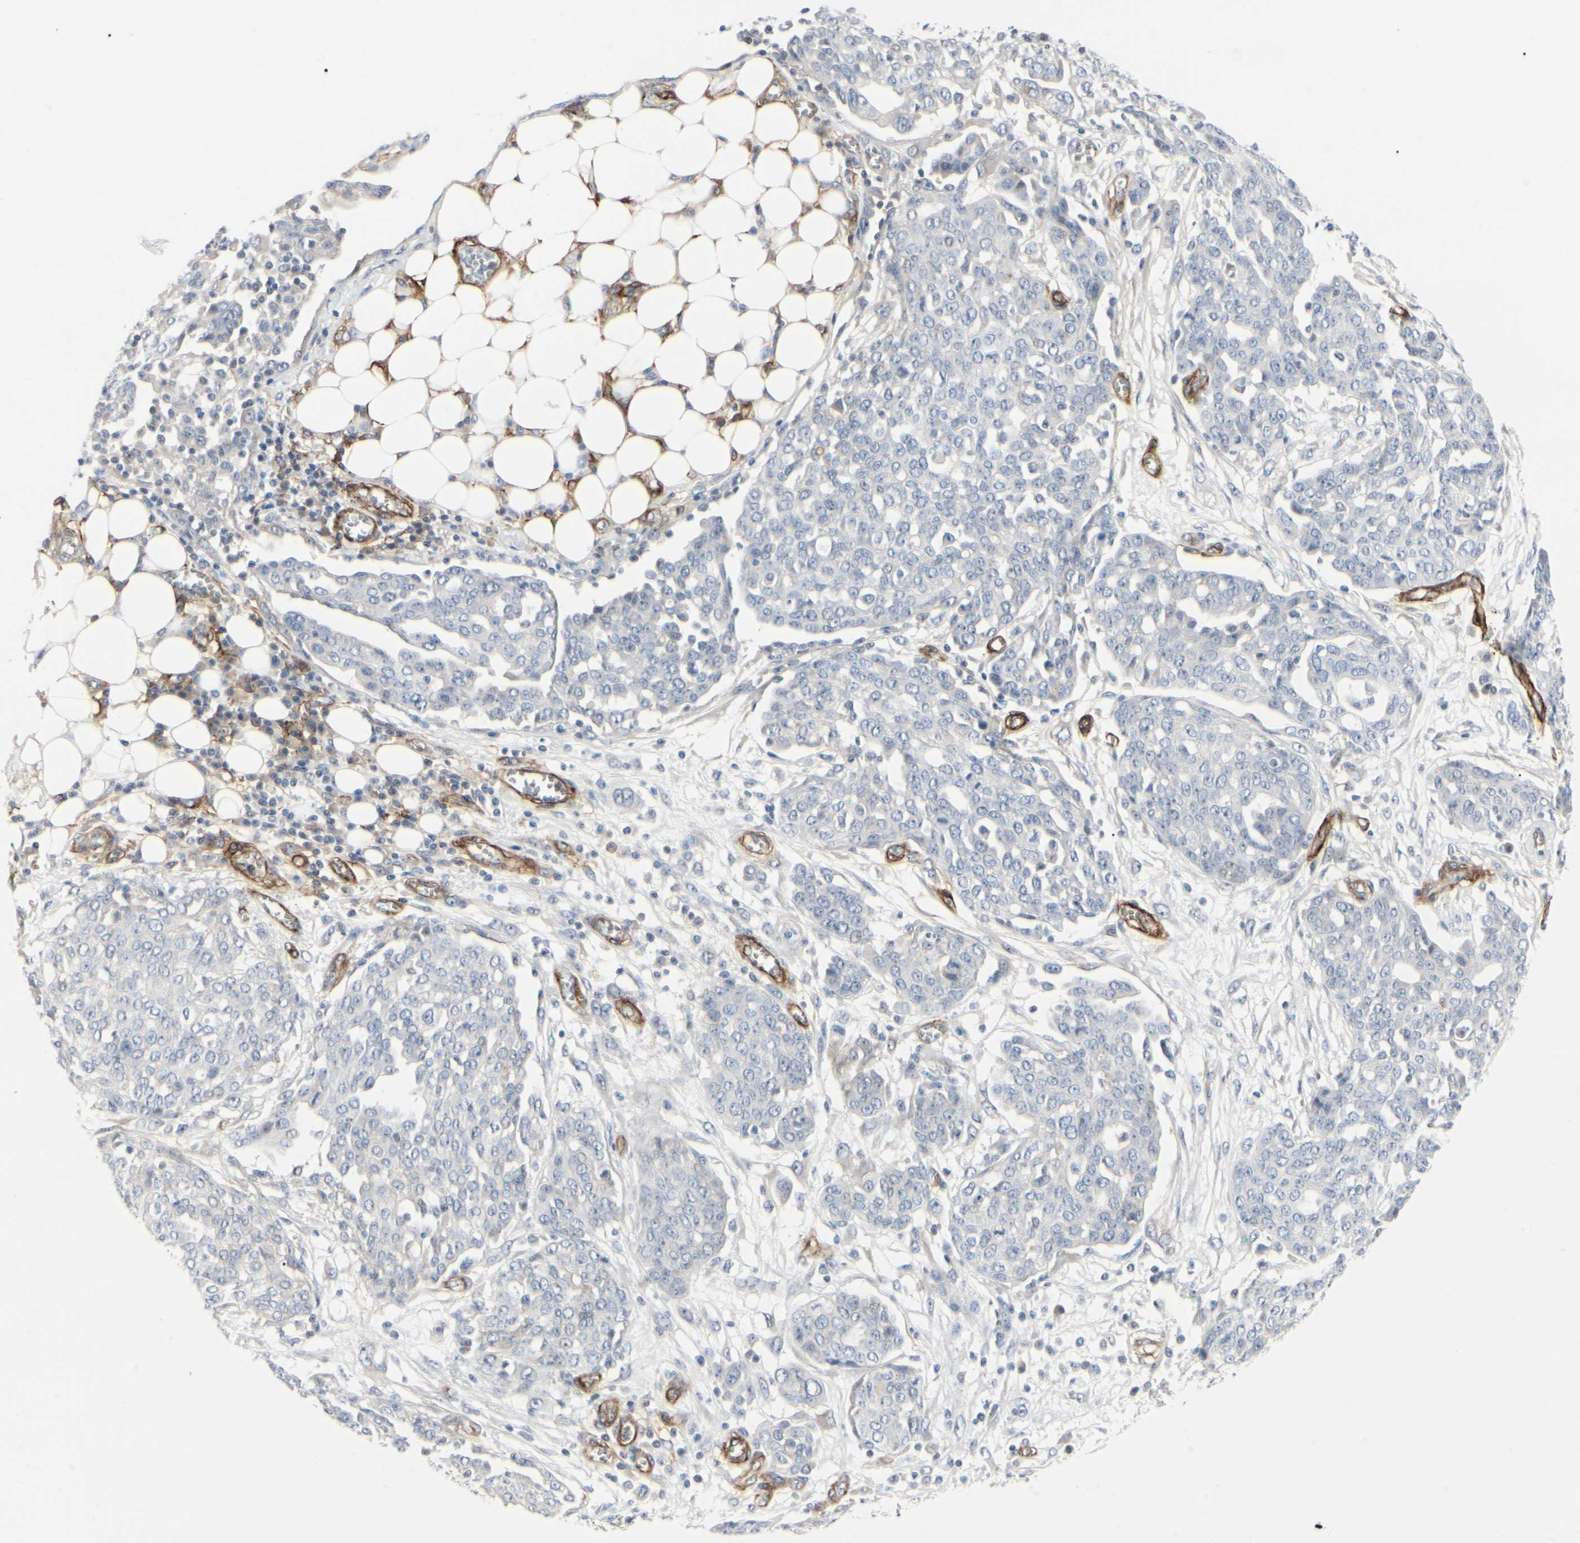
{"staining": {"intensity": "negative", "quantity": "none", "location": "none"}, "tissue": "ovarian cancer", "cell_type": "Tumor cells", "image_type": "cancer", "snomed": [{"axis": "morphology", "description": "Cystadenocarcinoma, serous, NOS"}, {"axis": "topography", "description": "Soft tissue"}, {"axis": "topography", "description": "Ovary"}], "caption": "An image of ovarian serous cystadenocarcinoma stained for a protein displays no brown staining in tumor cells. Nuclei are stained in blue.", "gene": "GGT5", "patient": {"sex": "female", "age": 57}}